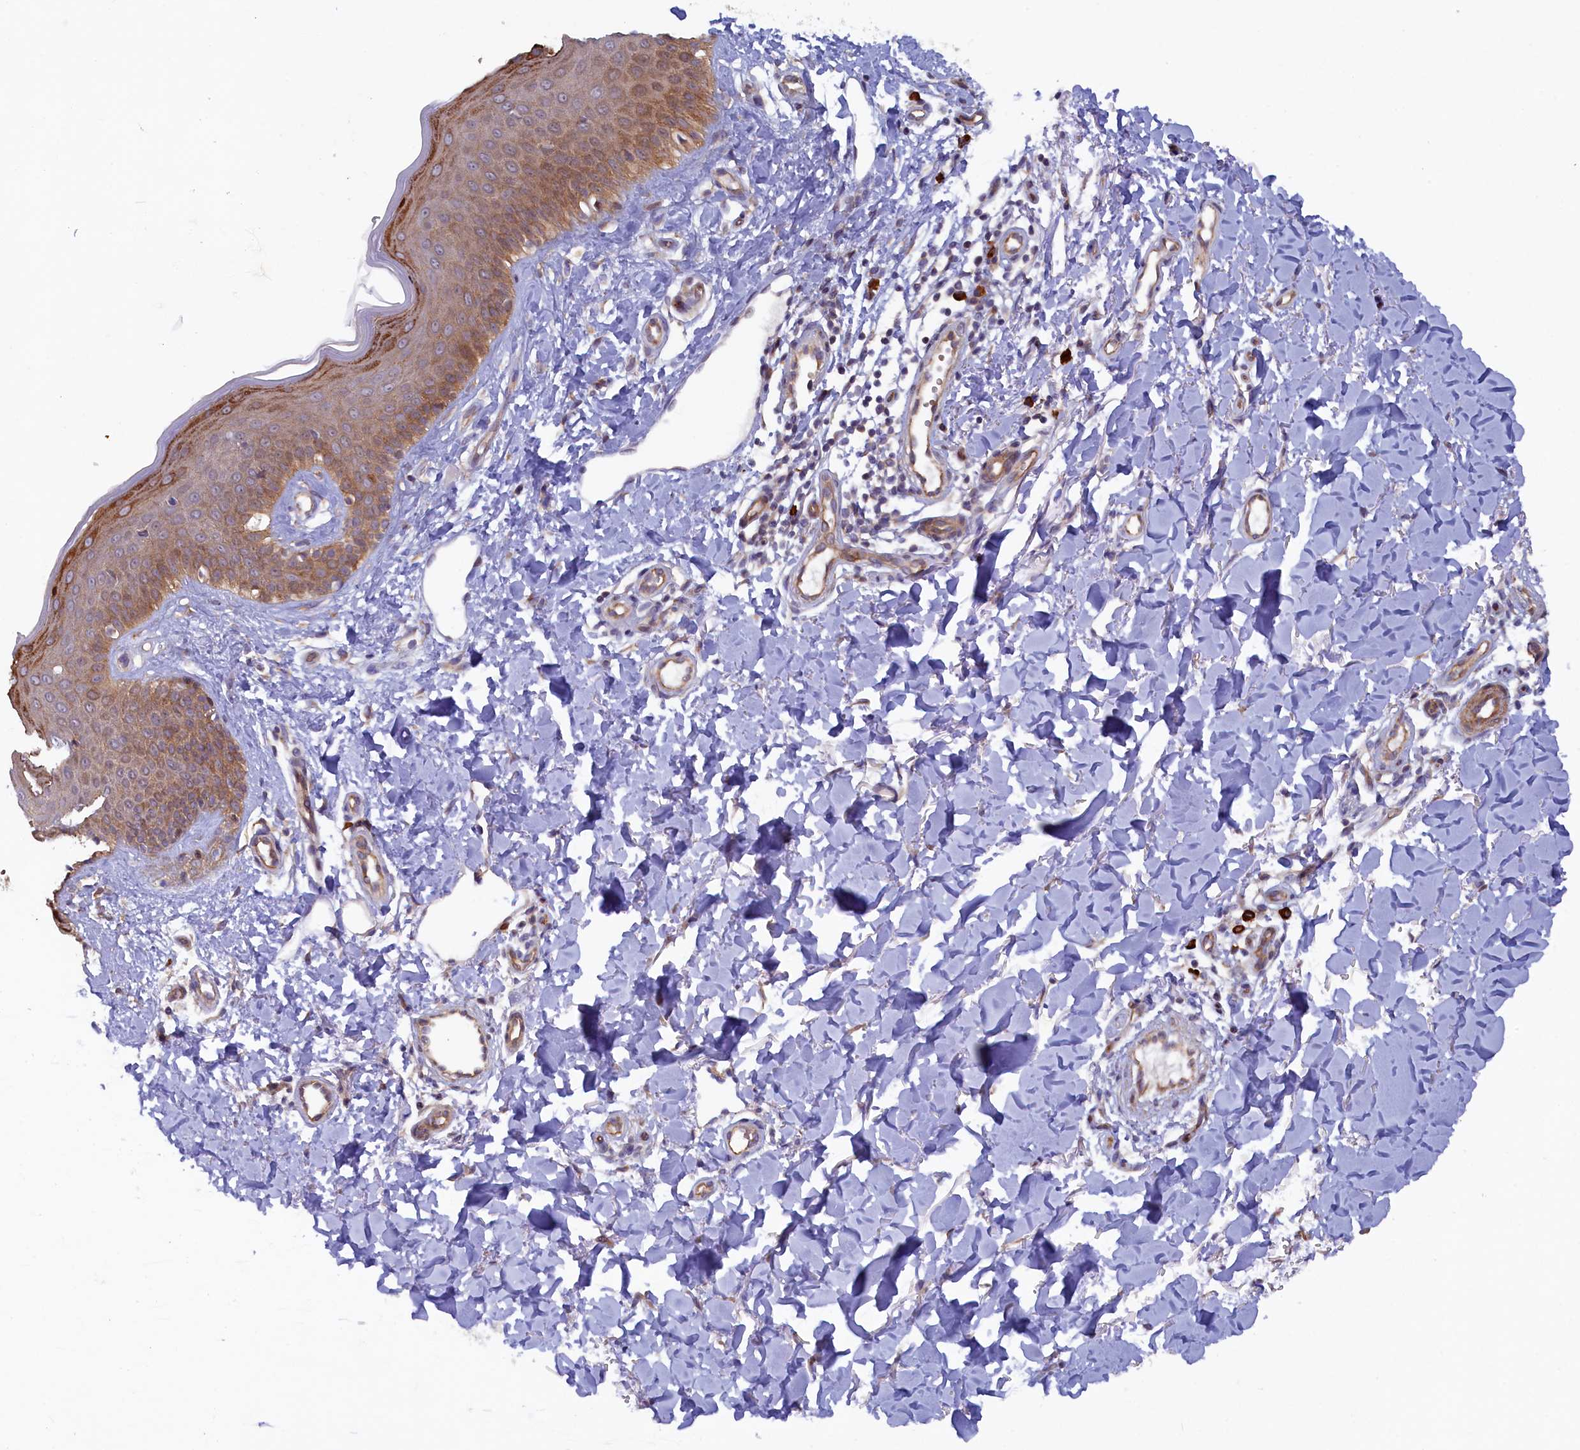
{"staining": {"intensity": "weak", "quantity": "25%-75%", "location": "cytoplasmic/membranous"}, "tissue": "skin", "cell_type": "Fibroblasts", "image_type": "normal", "snomed": [{"axis": "morphology", "description": "Normal tissue, NOS"}, {"axis": "topography", "description": "Skin"}], "caption": "DAB (3,3'-diaminobenzidine) immunohistochemical staining of unremarkable skin shows weak cytoplasmic/membranous protein expression in approximately 25%-75% of fibroblasts. The staining was performed using DAB (3,3'-diaminobenzidine) to visualize the protein expression in brown, while the nuclei were stained in blue with hematoxylin (Magnification: 20x).", "gene": "JPT2", "patient": {"sex": "male", "age": 52}}